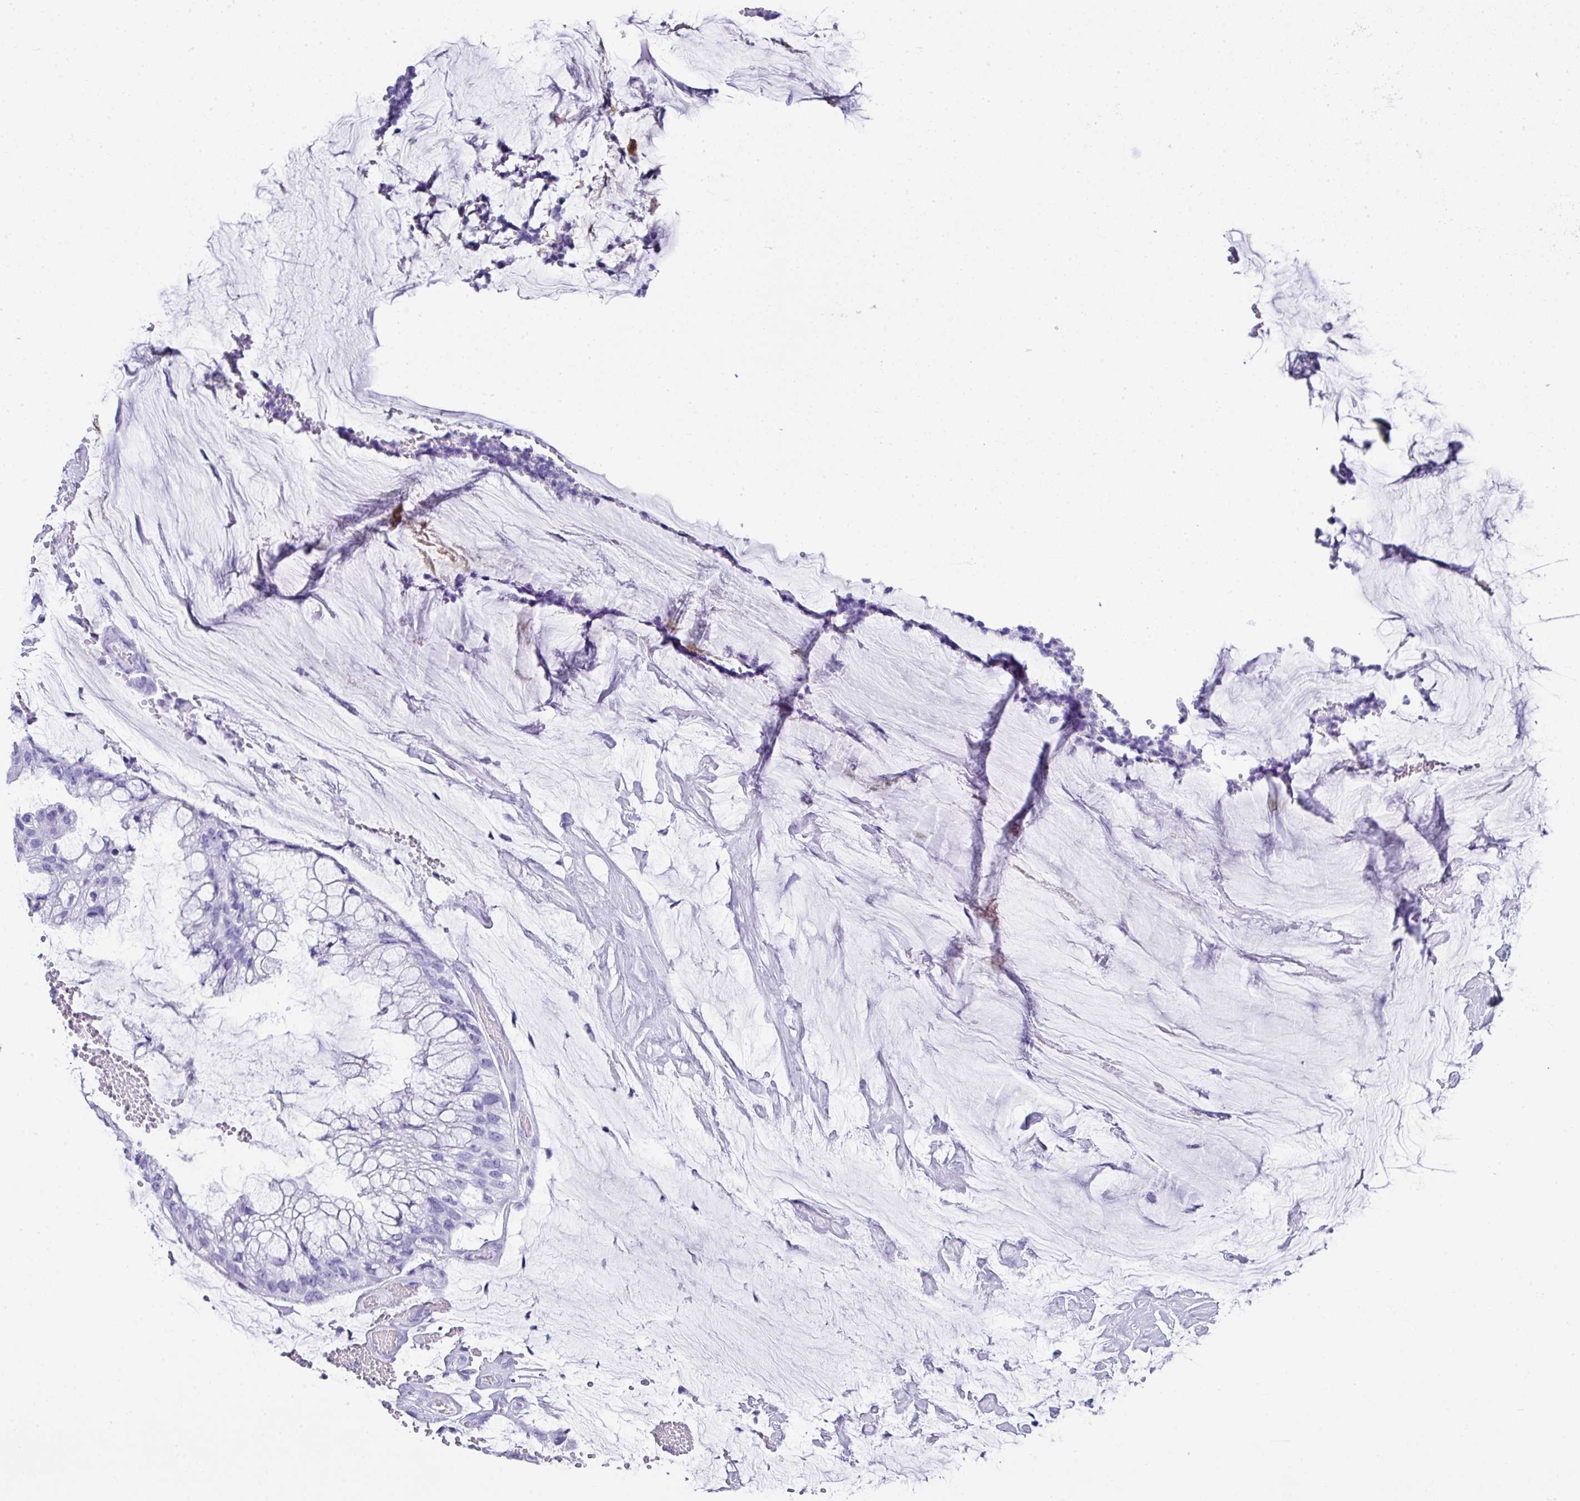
{"staining": {"intensity": "negative", "quantity": "none", "location": "none"}, "tissue": "ovarian cancer", "cell_type": "Tumor cells", "image_type": "cancer", "snomed": [{"axis": "morphology", "description": "Cystadenocarcinoma, mucinous, NOS"}, {"axis": "topography", "description": "Ovary"}], "caption": "Ovarian cancer (mucinous cystadenocarcinoma) stained for a protein using IHC demonstrates no expression tumor cells.", "gene": "ZNF568", "patient": {"sex": "female", "age": 39}}